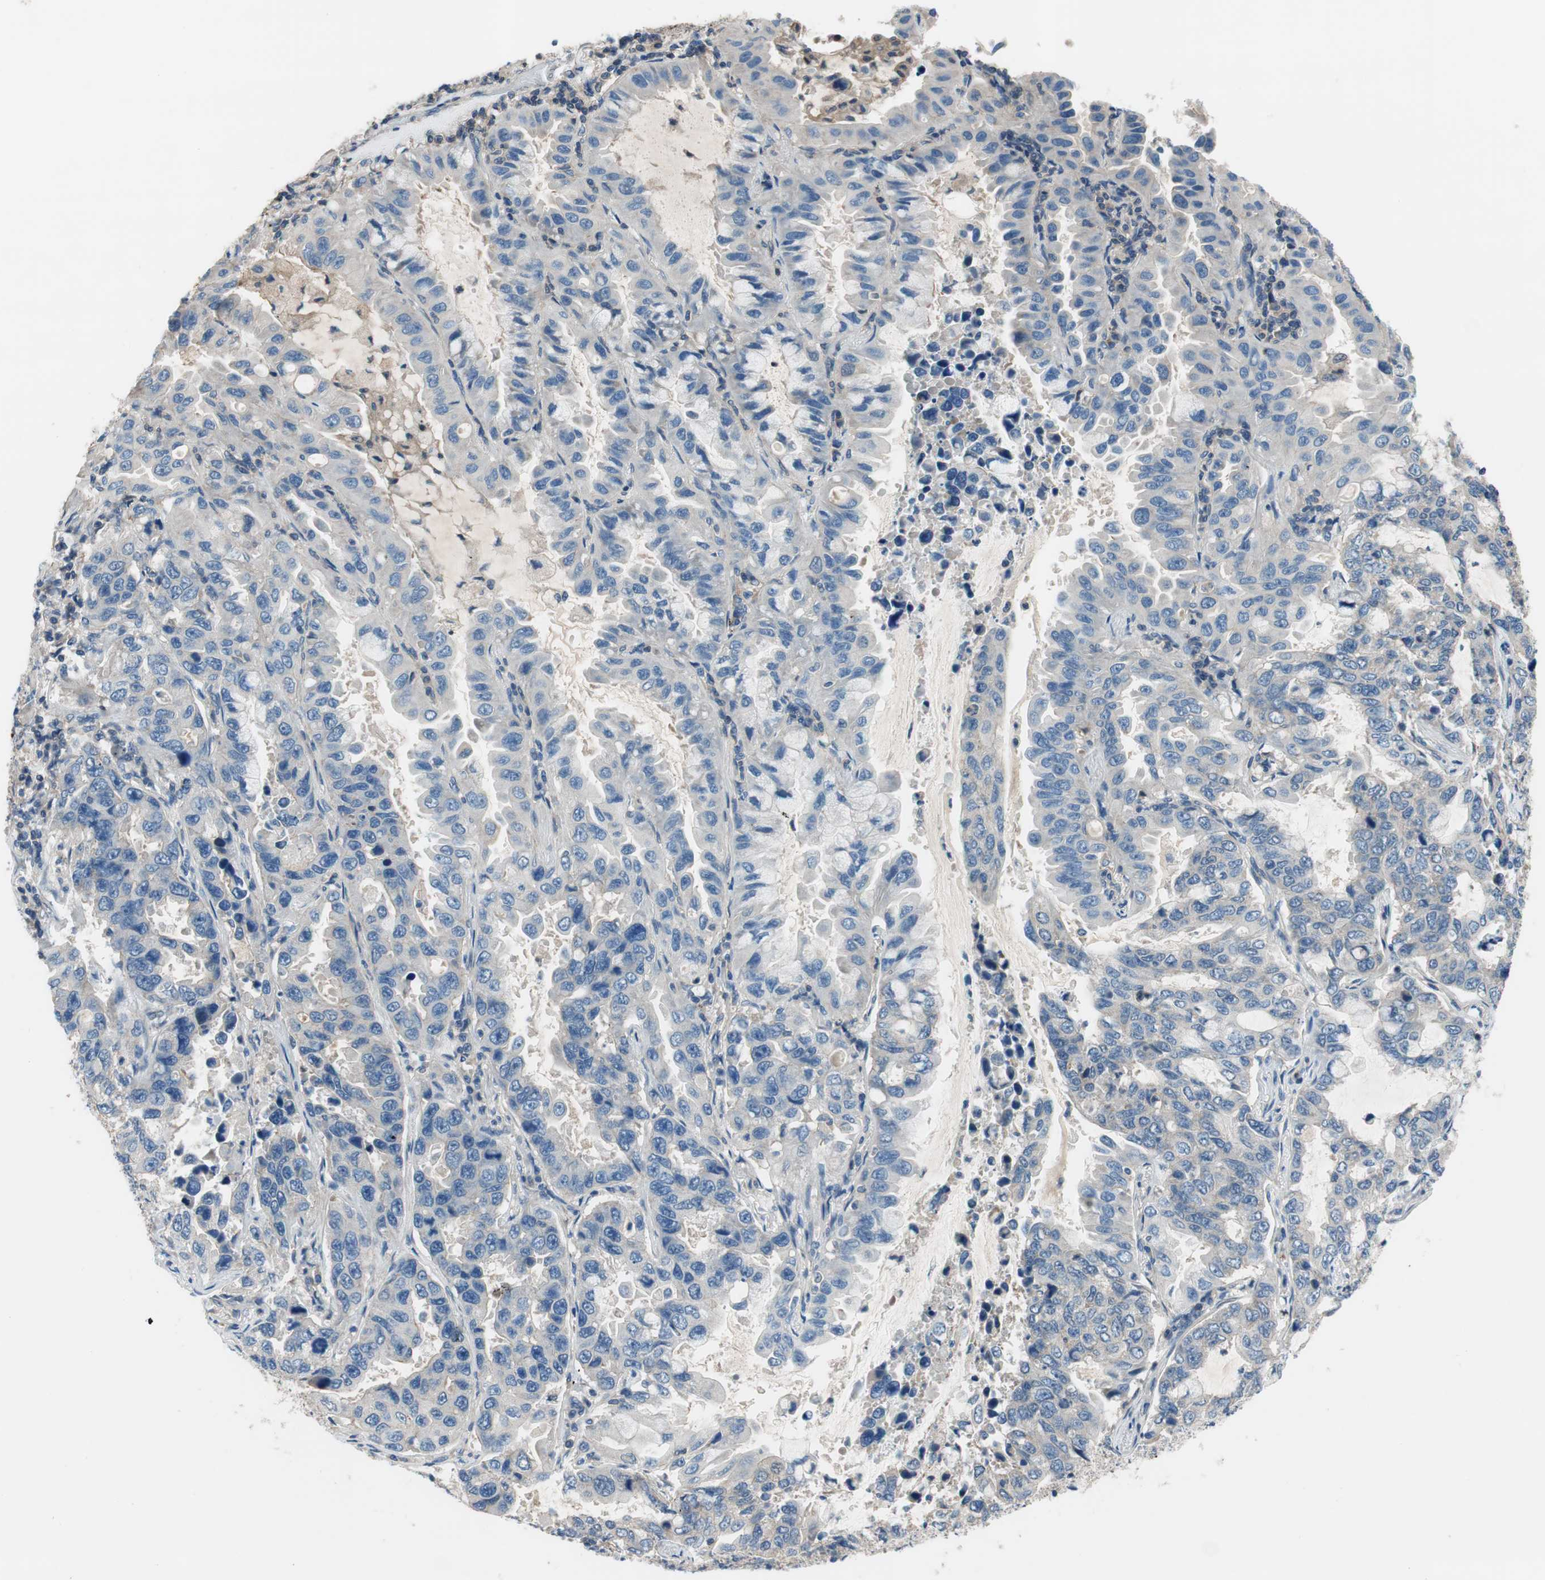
{"staining": {"intensity": "negative", "quantity": "none", "location": "none"}, "tissue": "lung cancer", "cell_type": "Tumor cells", "image_type": "cancer", "snomed": [{"axis": "morphology", "description": "Adenocarcinoma, NOS"}, {"axis": "topography", "description": "Lung"}], "caption": "This is an immunohistochemistry micrograph of human lung cancer (adenocarcinoma). There is no staining in tumor cells.", "gene": "CALML3", "patient": {"sex": "male", "age": 64}}